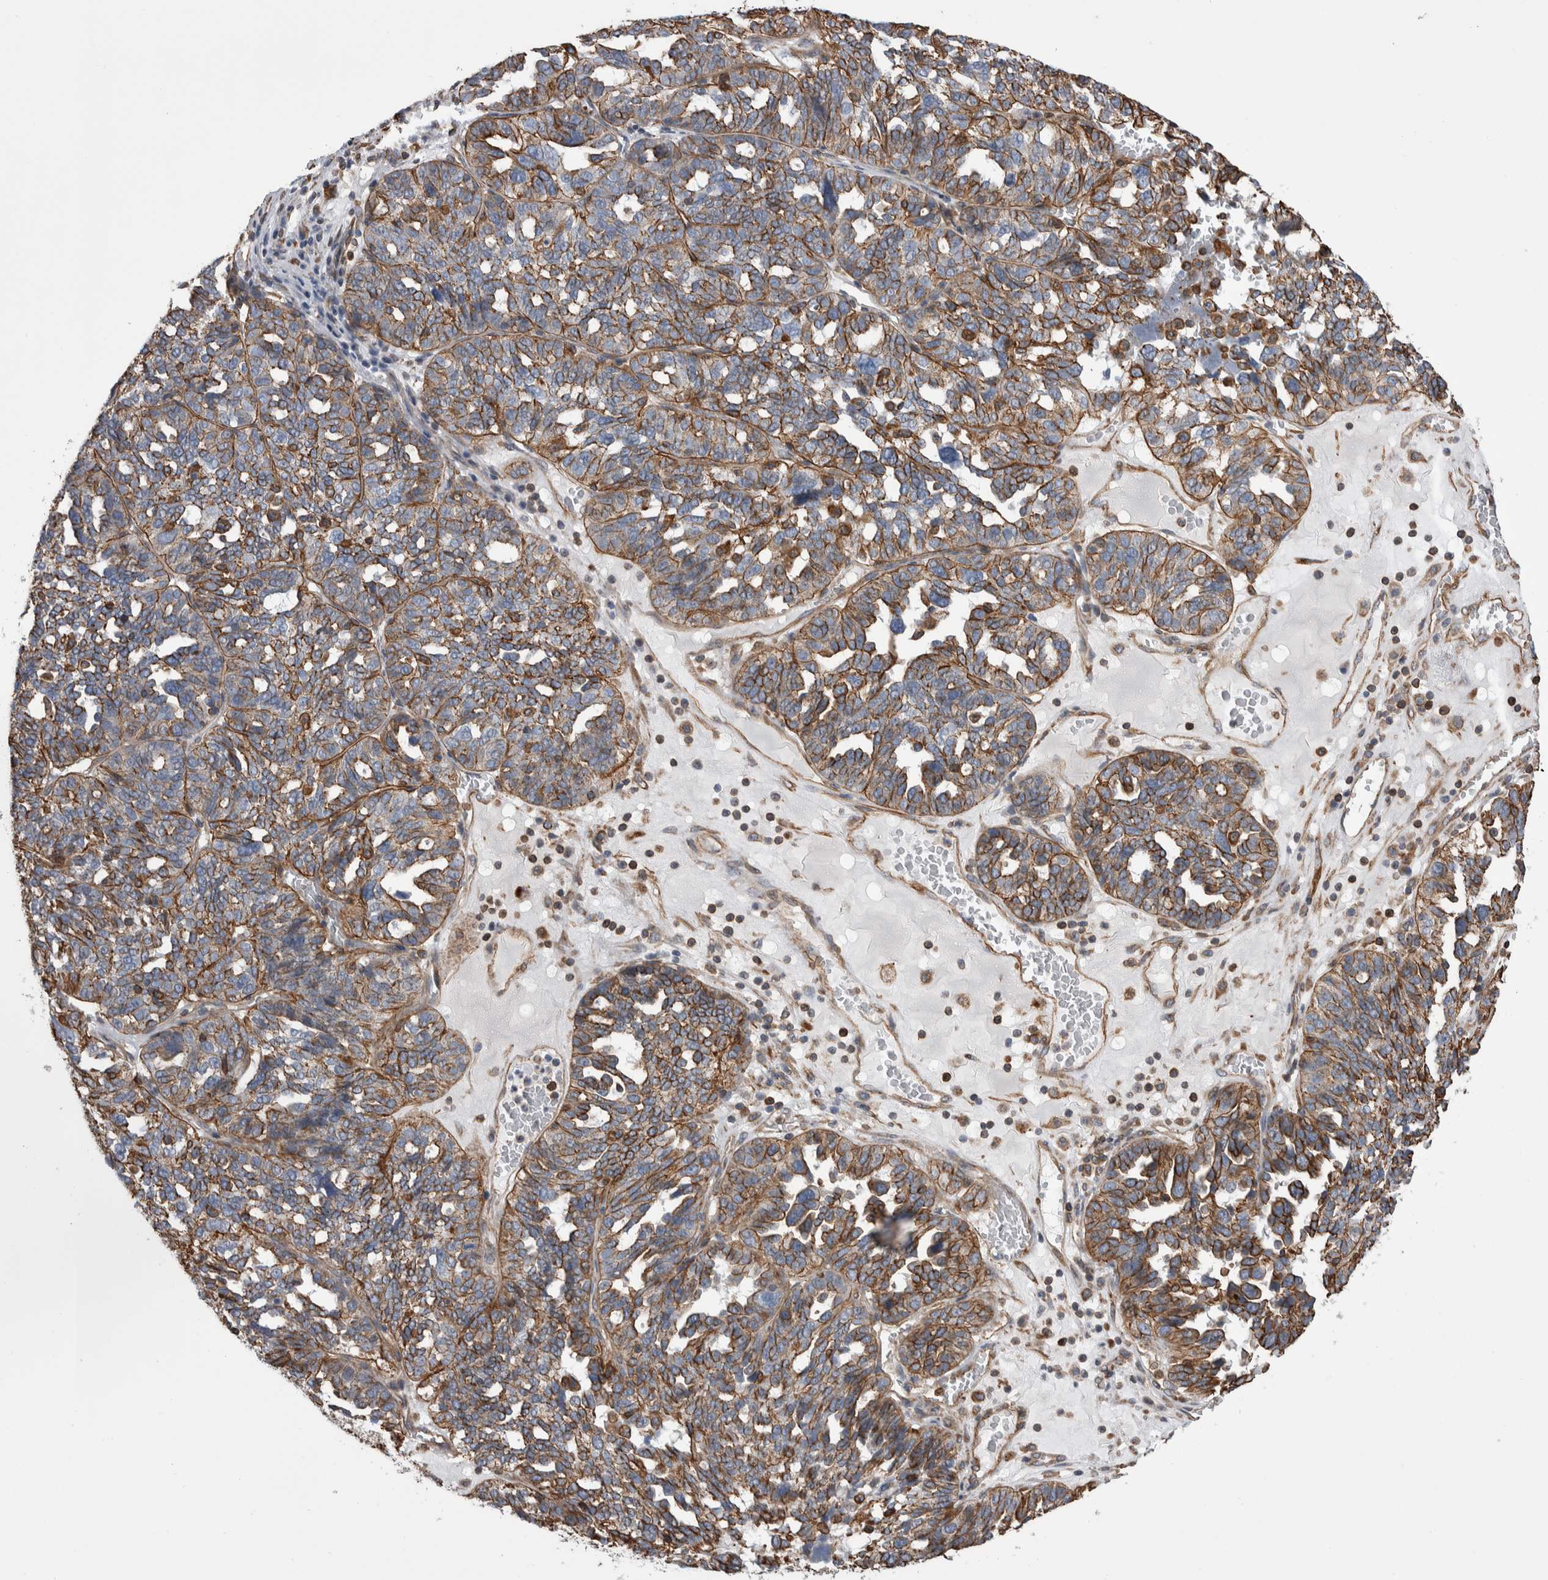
{"staining": {"intensity": "strong", "quantity": ">75%", "location": "cytoplasmic/membranous"}, "tissue": "ovarian cancer", "cell_type": "Tumor cells", "image_type": "cancer", "snomed": [{"axis": "morphology", "description": "Cystadenocarcinoma, serous, NOS"}, {"axis": "topography", "description": "Ovary"}], "caption": "Immunohistochemical staining of human ovarian serous cystadenocarcinoma exhibits strong cytoplasmic/membranous protein staining in approximately >75% of tumor cells.", "gene": "KIF12", "patient": {"sex": "female", "age": 59}}